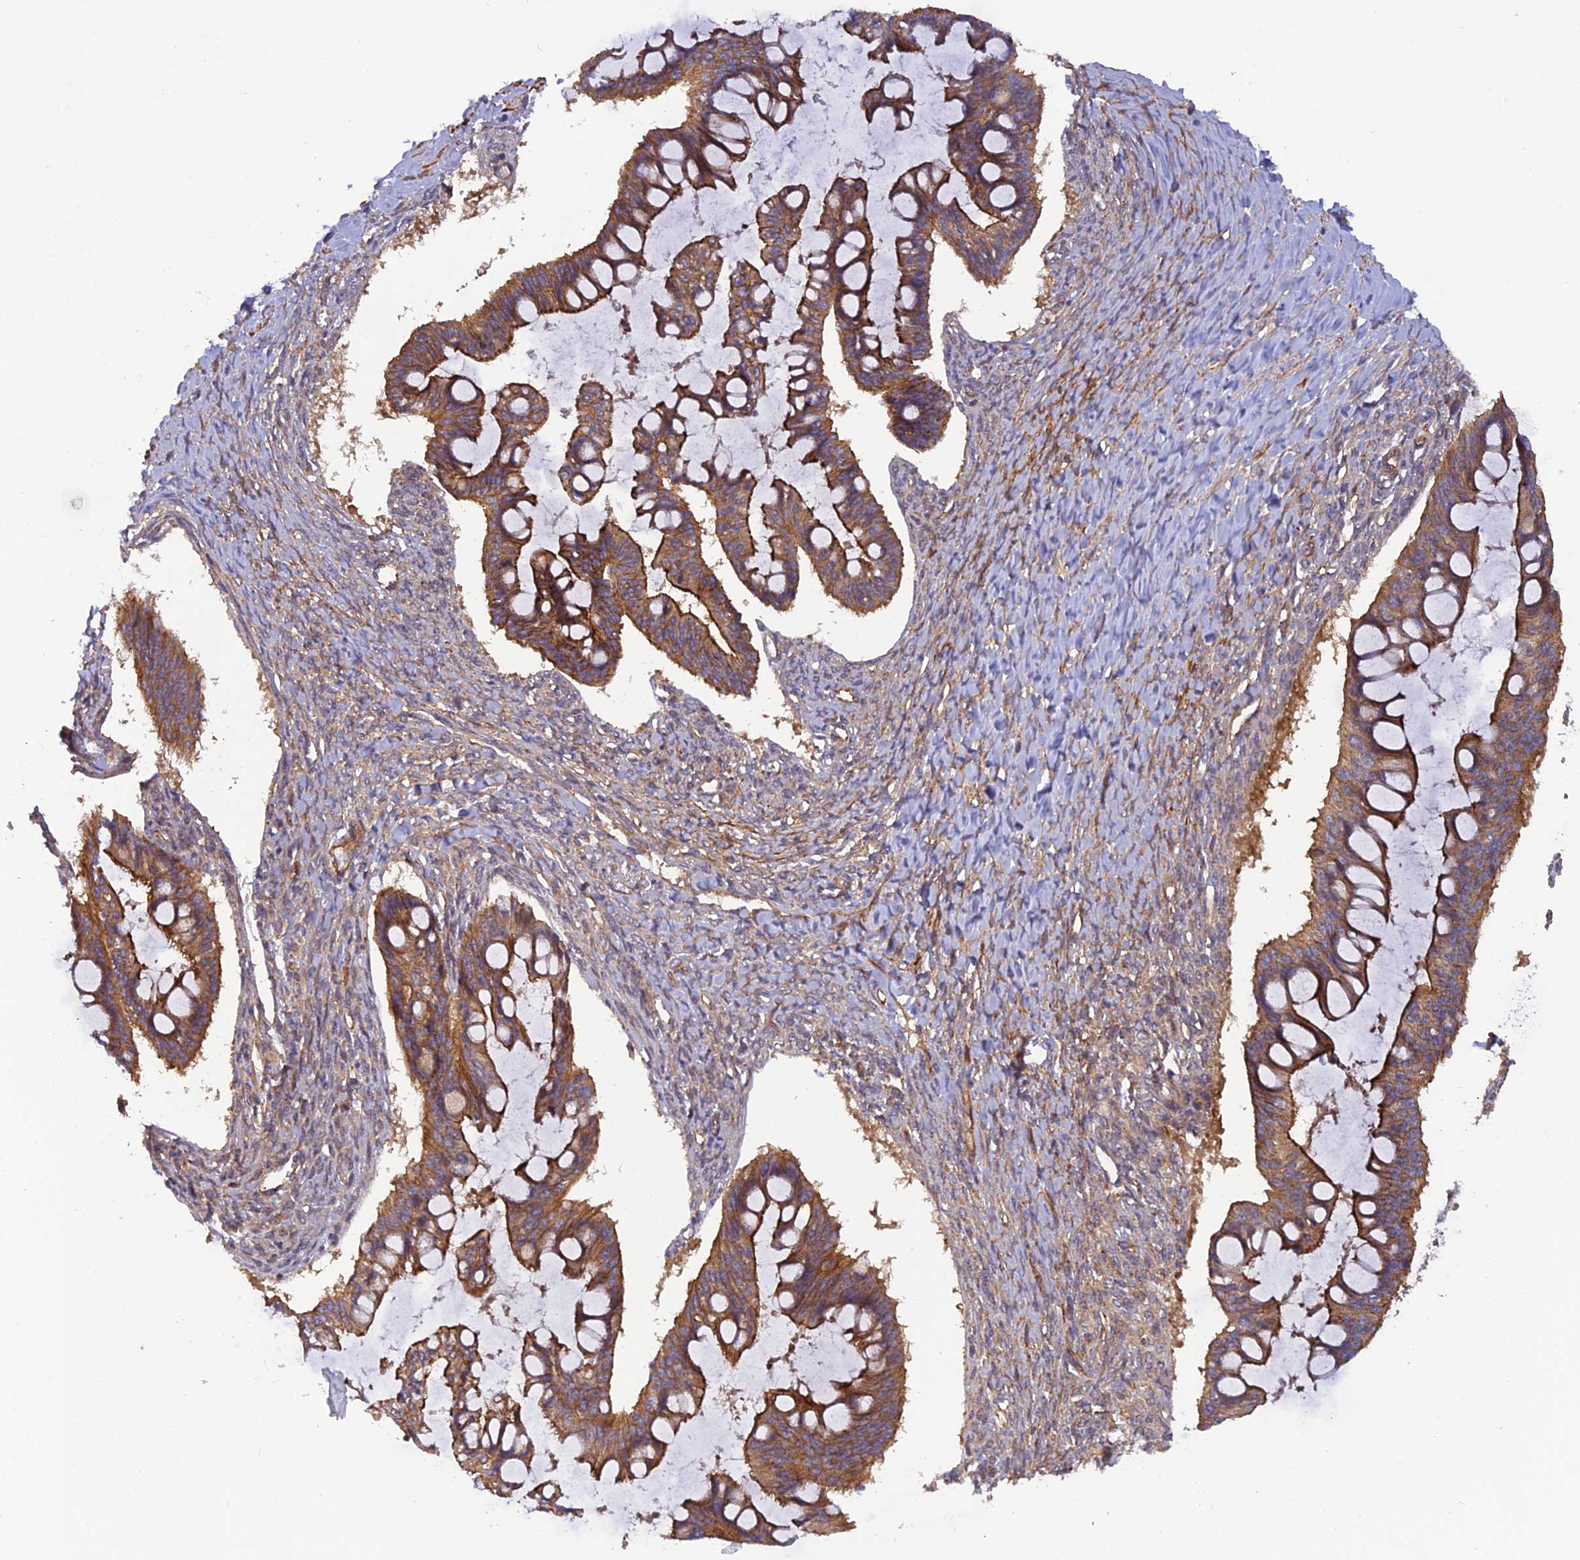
{"staining": {"intensity": "strong", "quantity": ">75%", "location": "cytoplasmic/membranous"}, "tissue": "ovarian cancer", "cell_type": "Tumor cells", "image_type": "cancer", "snomed": [{"axis": "morphology", "description": "Cystadenocarcinoma, mucinous, NOS"}, {"axis": "topography", "description": "Ovary"}], "caption": "Ovarian mucinous cystadenocarcinoma was stained to show a protein in brown. There is high levels of strong cytoplasmic/membranous expression in approximately >75% of tumor cells.", "gene": "ADAMTS15", "patient": {"sex": "female", "age": 73}}